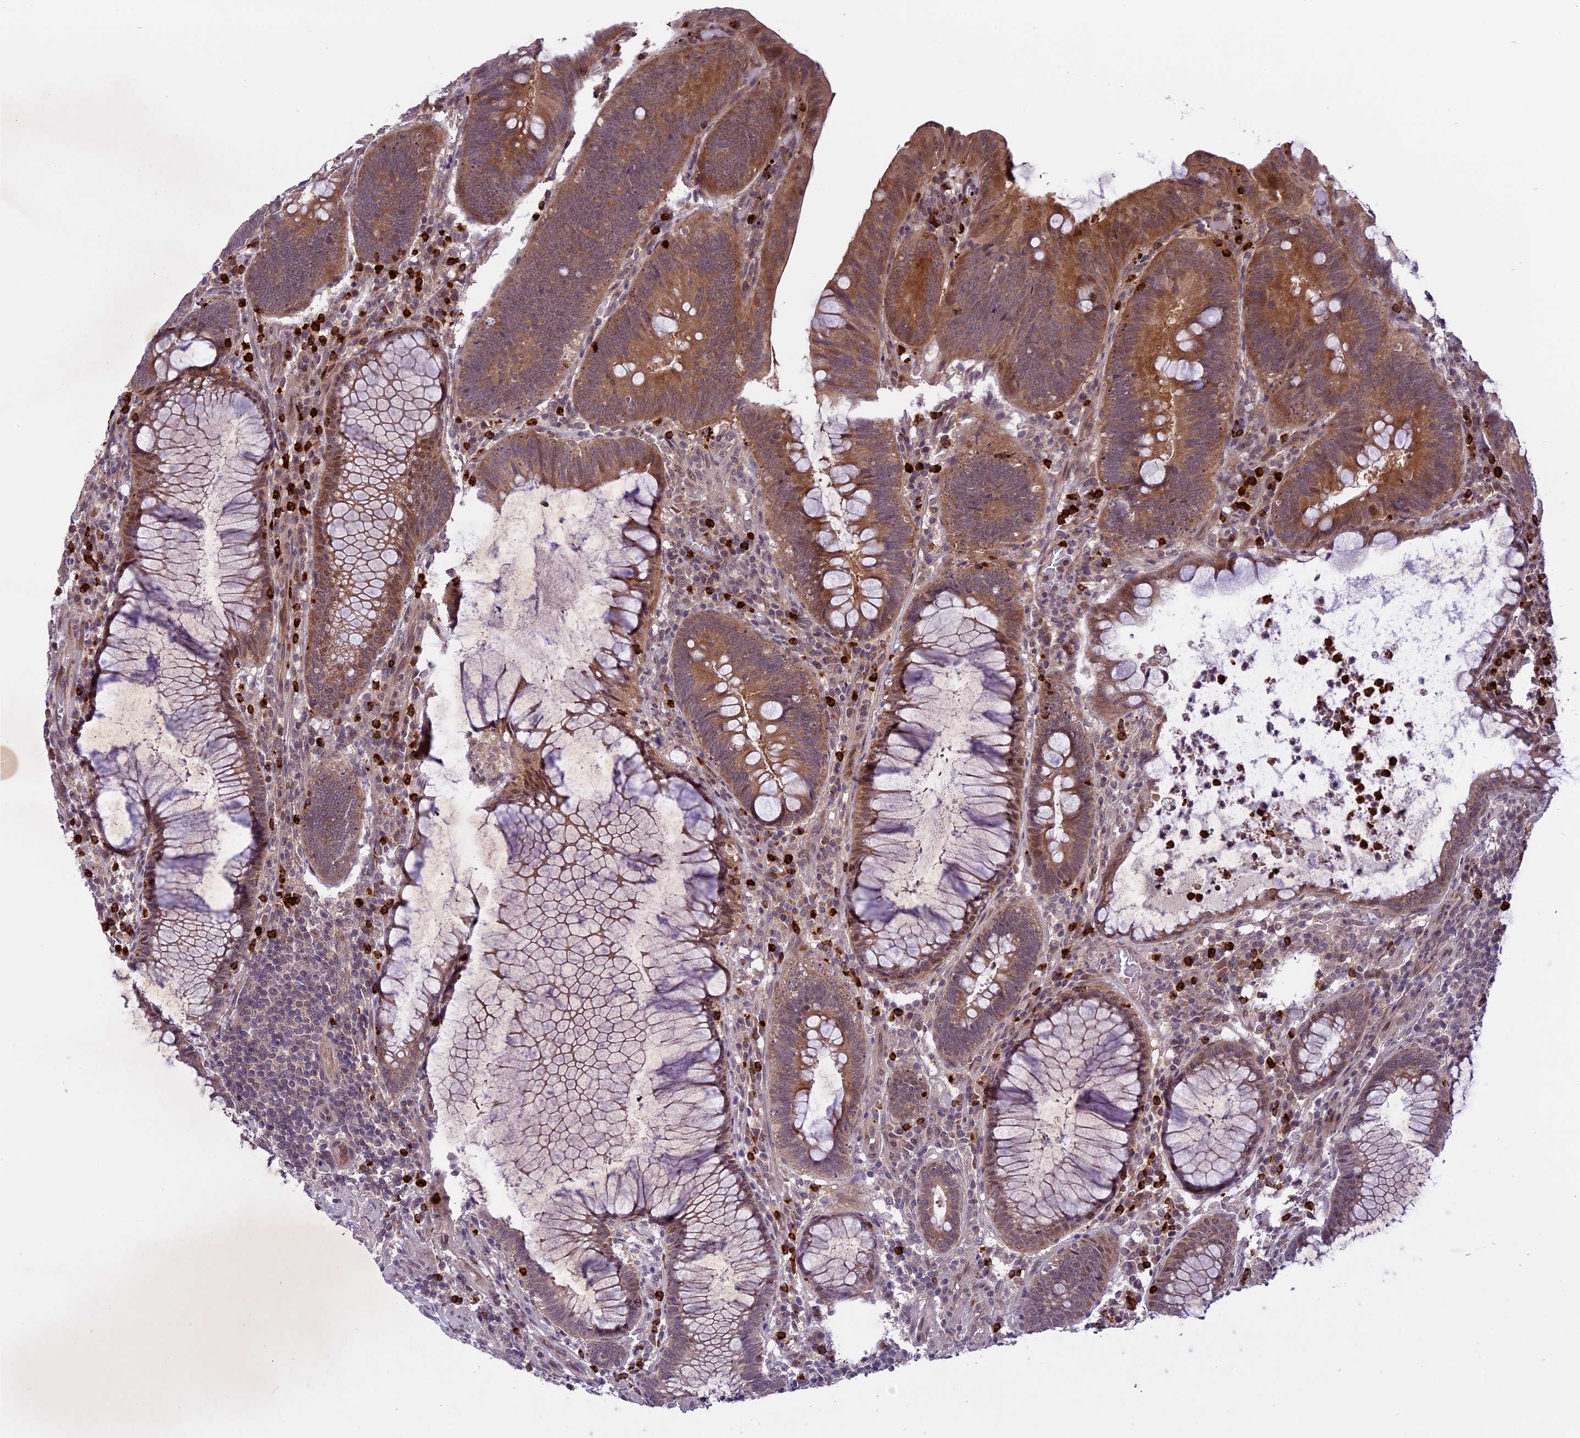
{"staining": {"intensity": "moderate", "quantity": ">75%", "location": "cytoplasmic/membranous"}, "tissue": "colorectal cancer", "cell_type": "Tumor cells", "image_type": "cancer", "snomed": [{"axis": "morphology", "description": "Adenocarcinoma, NOS"}, {"axis": "topography", "description": "Rectum"}], "caption": "The histopathology image reveals staining of colorectal adenocarcinoma, revealing moderate cytoplasmic/membranous protein staining (brown color) within tumor cells.", "gene": "SPRED1", "patient": {"sex": "female", "age": 75}}